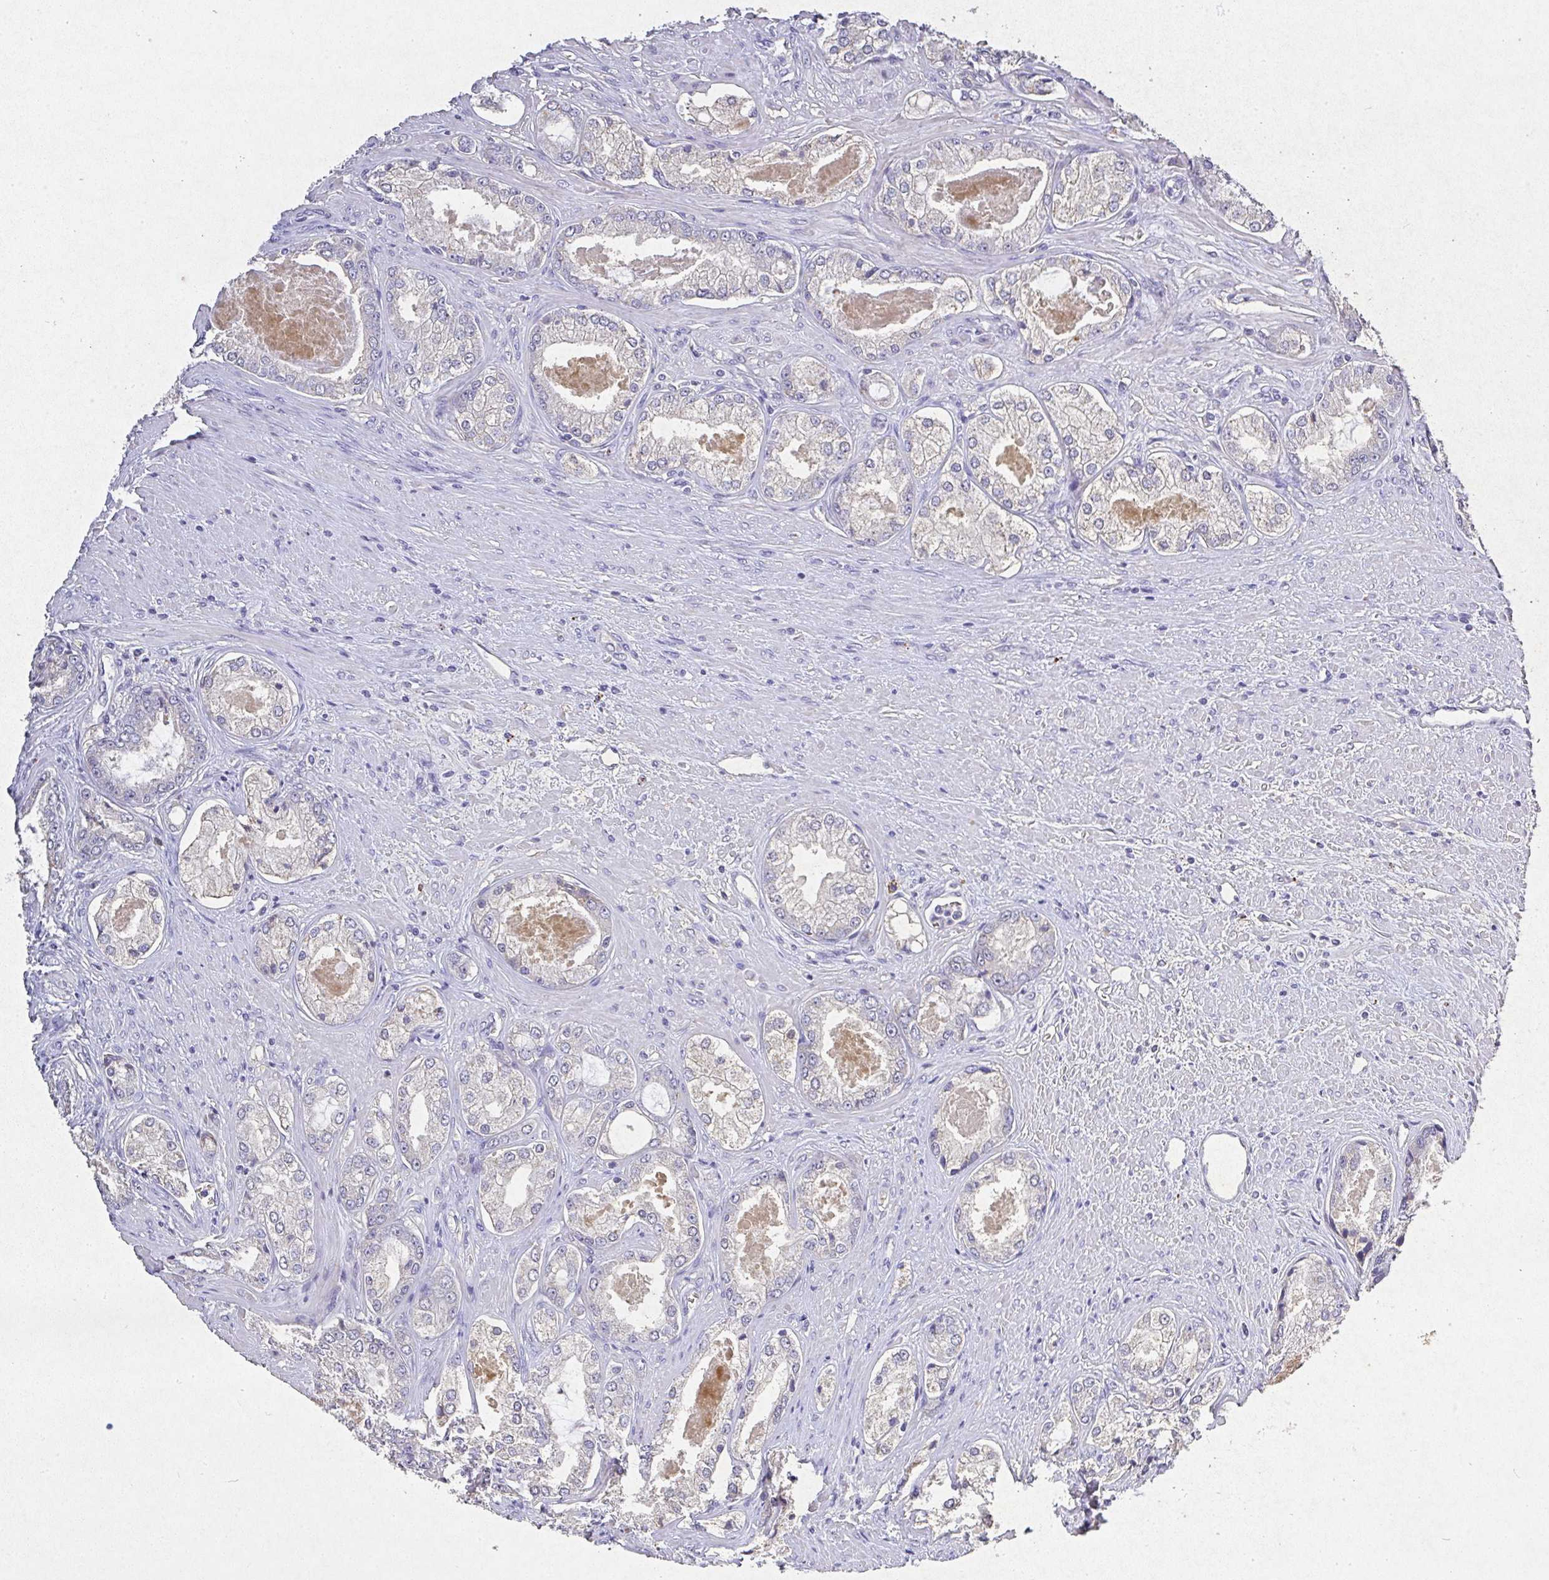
{"staining": {"intensity": "negative", "quantity": "none", "location": "none"}, "tissue": "prostate cancer", "cell_type": "Tumor cells", "image_type": "cancer", "snomed": [{"axis": "morphology", "description": "Adenocarcinoma, Low grade"}, {"axis": "topography", "description": "Prostate"}], "caption": "Immunohistochemistry (IHC) micrograph of neoplastic tissue: prostate cancer stained with DAB (3,3'-diaminobenzidine) reveals no significant protein positivity in tumor cells.", "gene": "RPS2", "patient": {"sex": "male", "age": 68}}